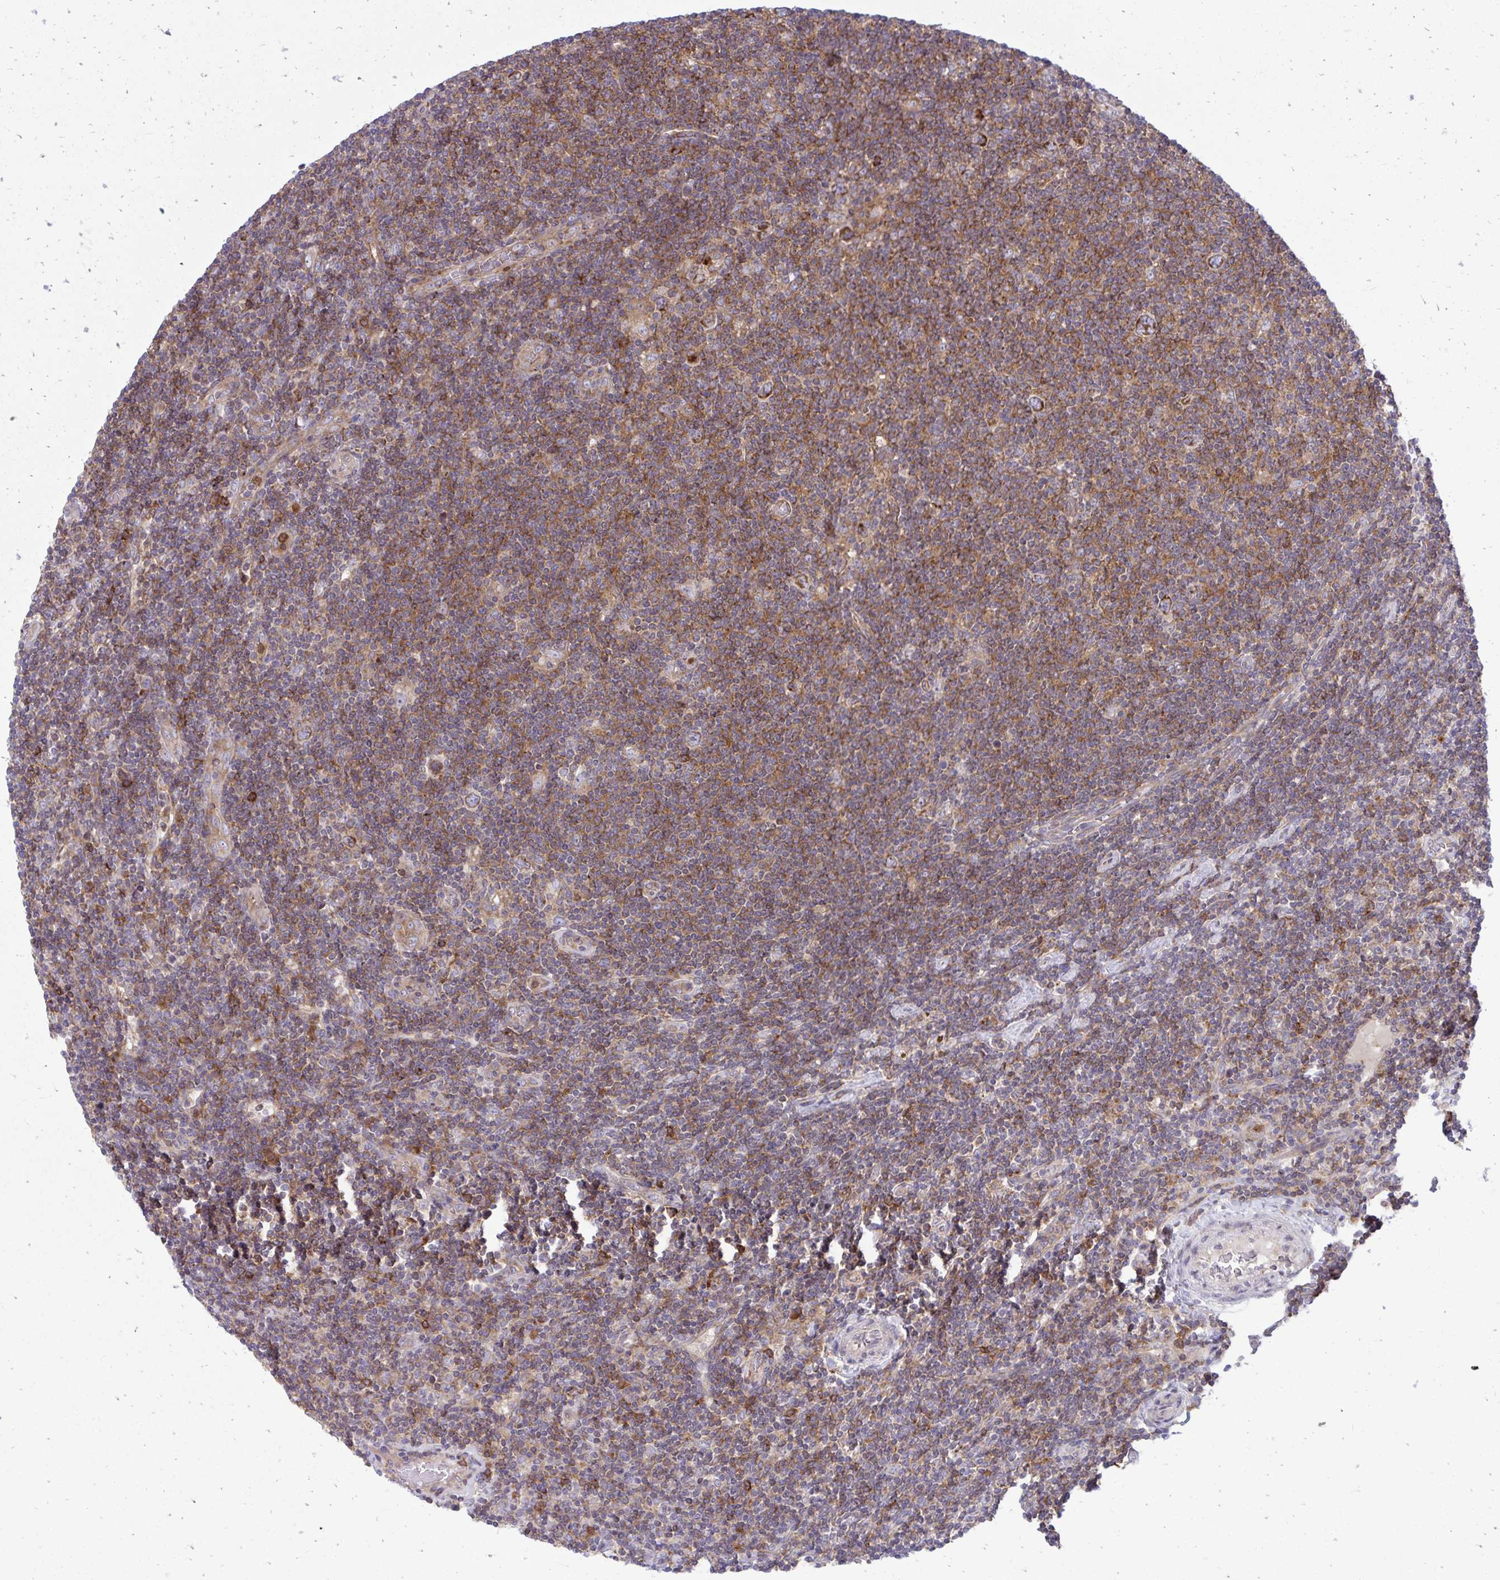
{"staining": {"intensity": "moderate", "quantity": ">75%", "location": "cytoplasmic/membranous"}, "tissue": "lymphoma", "cell_type": "Tumor cells", "image_type": "cancer", "snomed": [{"axis": "morphology", "description": "Hodgkin's disease, NOS"}, {"axis": "topography", "description": "Lymph node"}], "caption": "Brown immunohistochemical staining in lymphoma displays moderate cytoplasmic/membranous positivity in about >75% of tumor cells.", "gene": "ASAP1", "patient": {"sex": "male", "age": 40}}